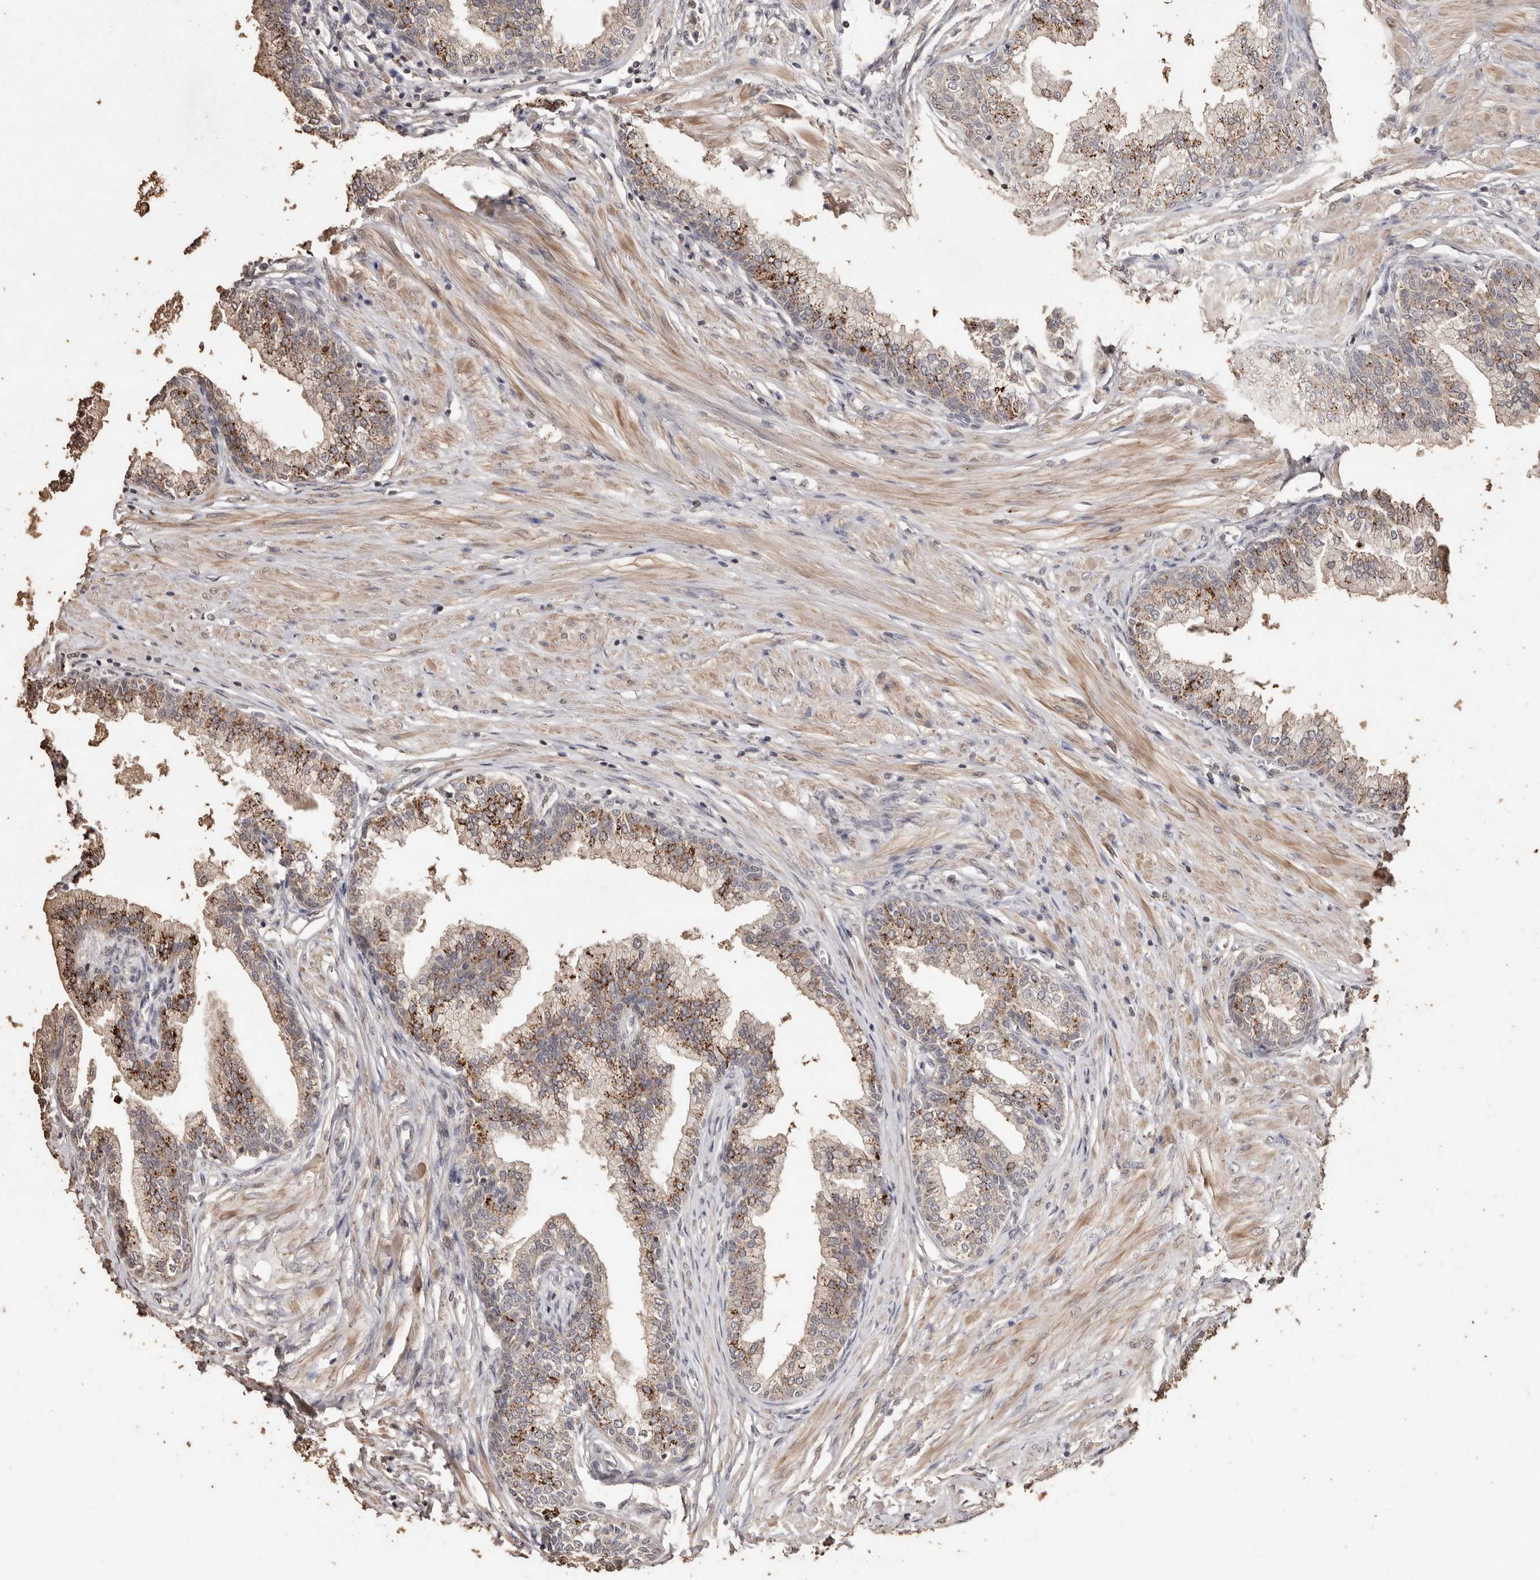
{"staining": {"intensity": "moderate", "quantity": ">75%", "location": "cytoplasmic/membranous"}, "tissue": "prostate", "cell_type": "Glandular cells", "image_type": "normal", "snomed": [{"axis": "morphology", "description": "Normal tissue, NOS"}, {"axis": "morphology", "description": "Urothelial carcinoma, Low grade"}, {"axis": "topography", "description": "Urinary bladder"}, {"axis": "topography", "description": "Prostate"}], "caption": "Protein expression analysis of unremarkable prostate displays moderate cytoplasmic/membranous expression in about >75% of glandular cells.", "gene": "PKDCC", "patient": {"sex": "male", "age": 60}}